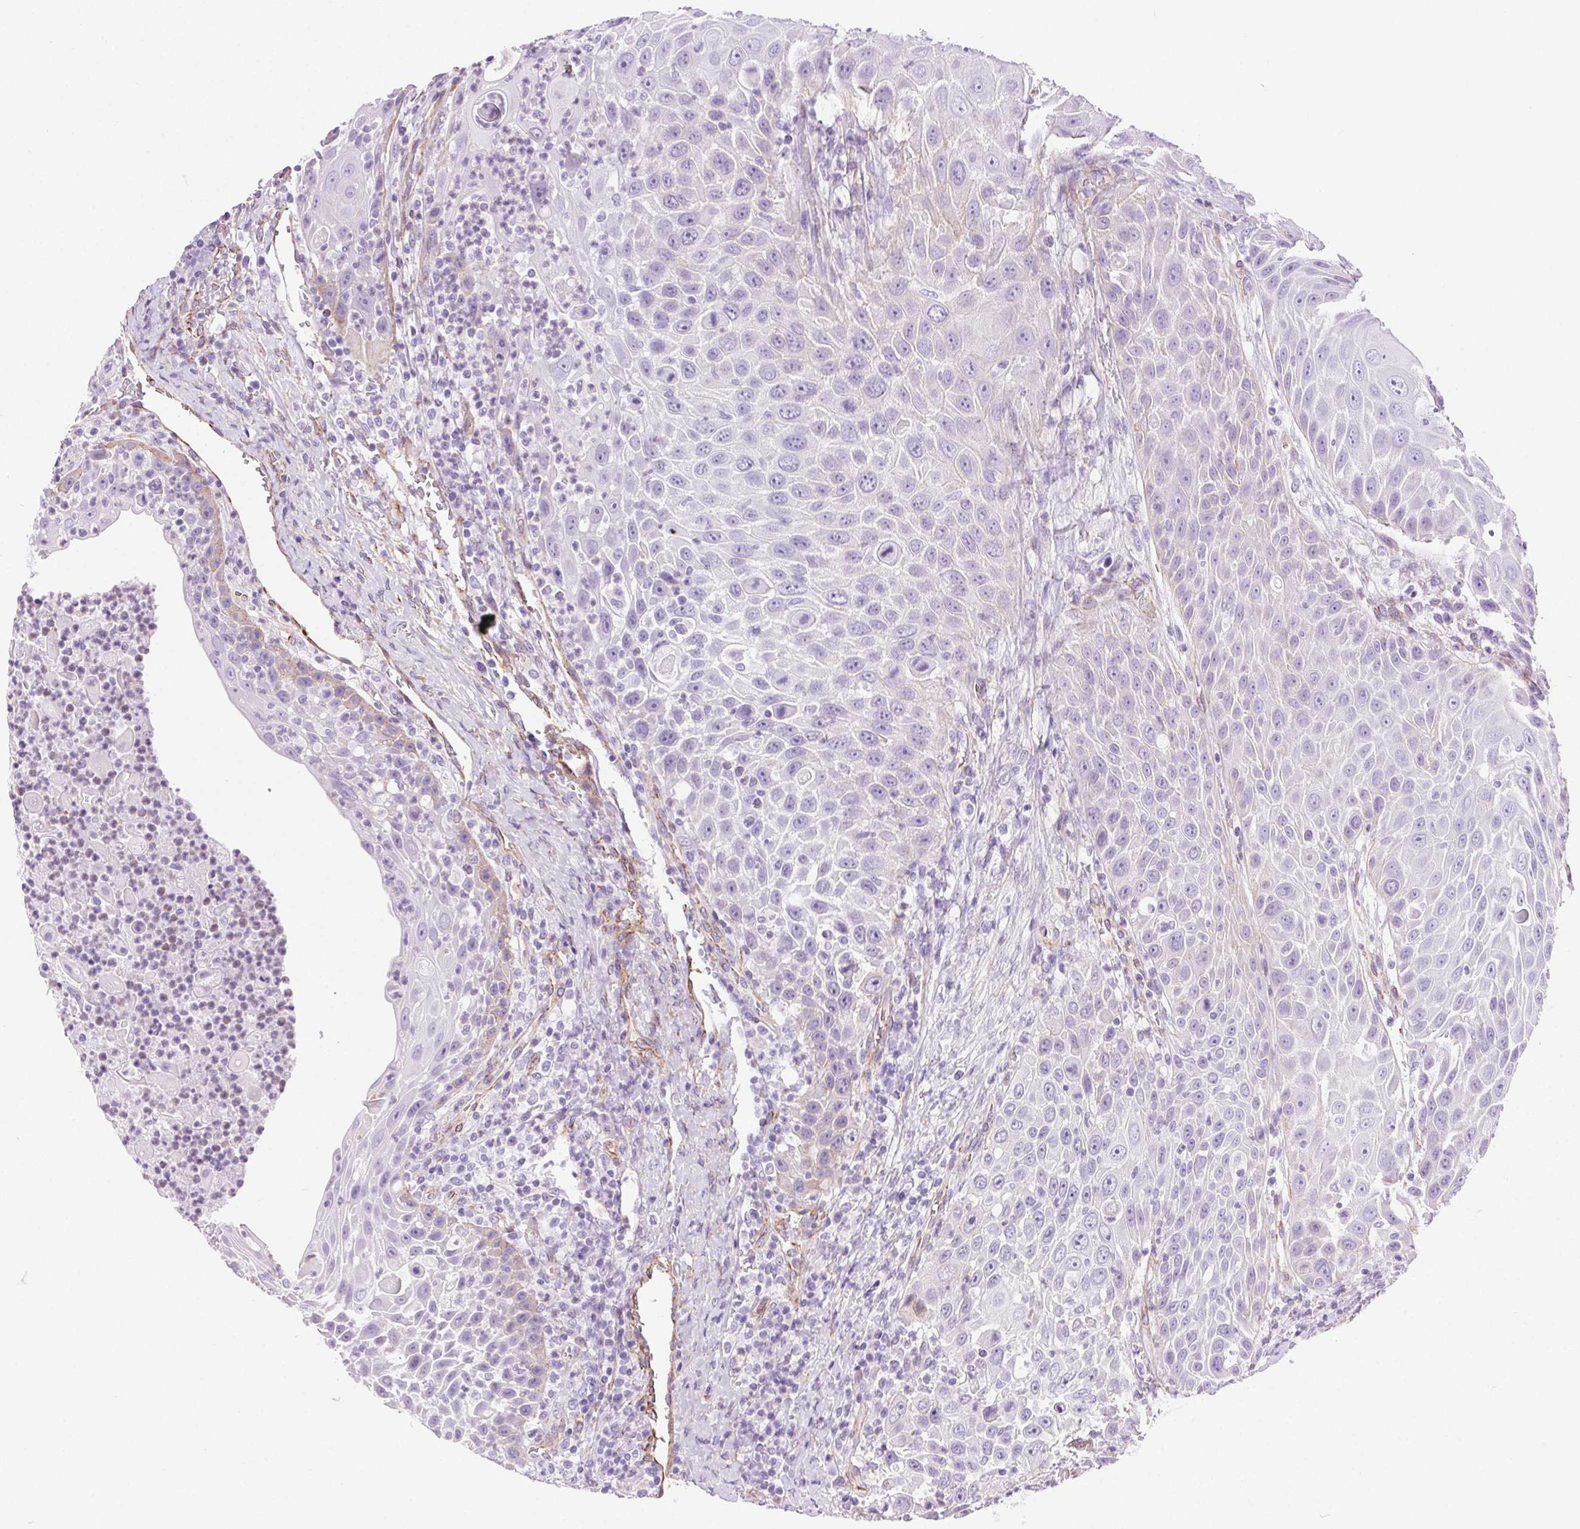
{"staining": {"intensity": "negative", "quantity": "none", "location": "none"}, "tissue": "head and neck cancer", "cell_type": "Tumor cells", "image_type": "cancer", "snomed": [{"axis": "morphology", "description": "Squamous cell carcinoma, NOS"}, {"axis": "topography", "description": "Head-Neck"}], "caption": "A photomicrograph of human head and neck cancer is negative for staining in tumor cells. The staining is performed using DAB brown chromogen with nuclei counter-stained in using hematoxylin.", "gene": "SHCBP1L", "patient": {"sex": "male", "age": 69}}